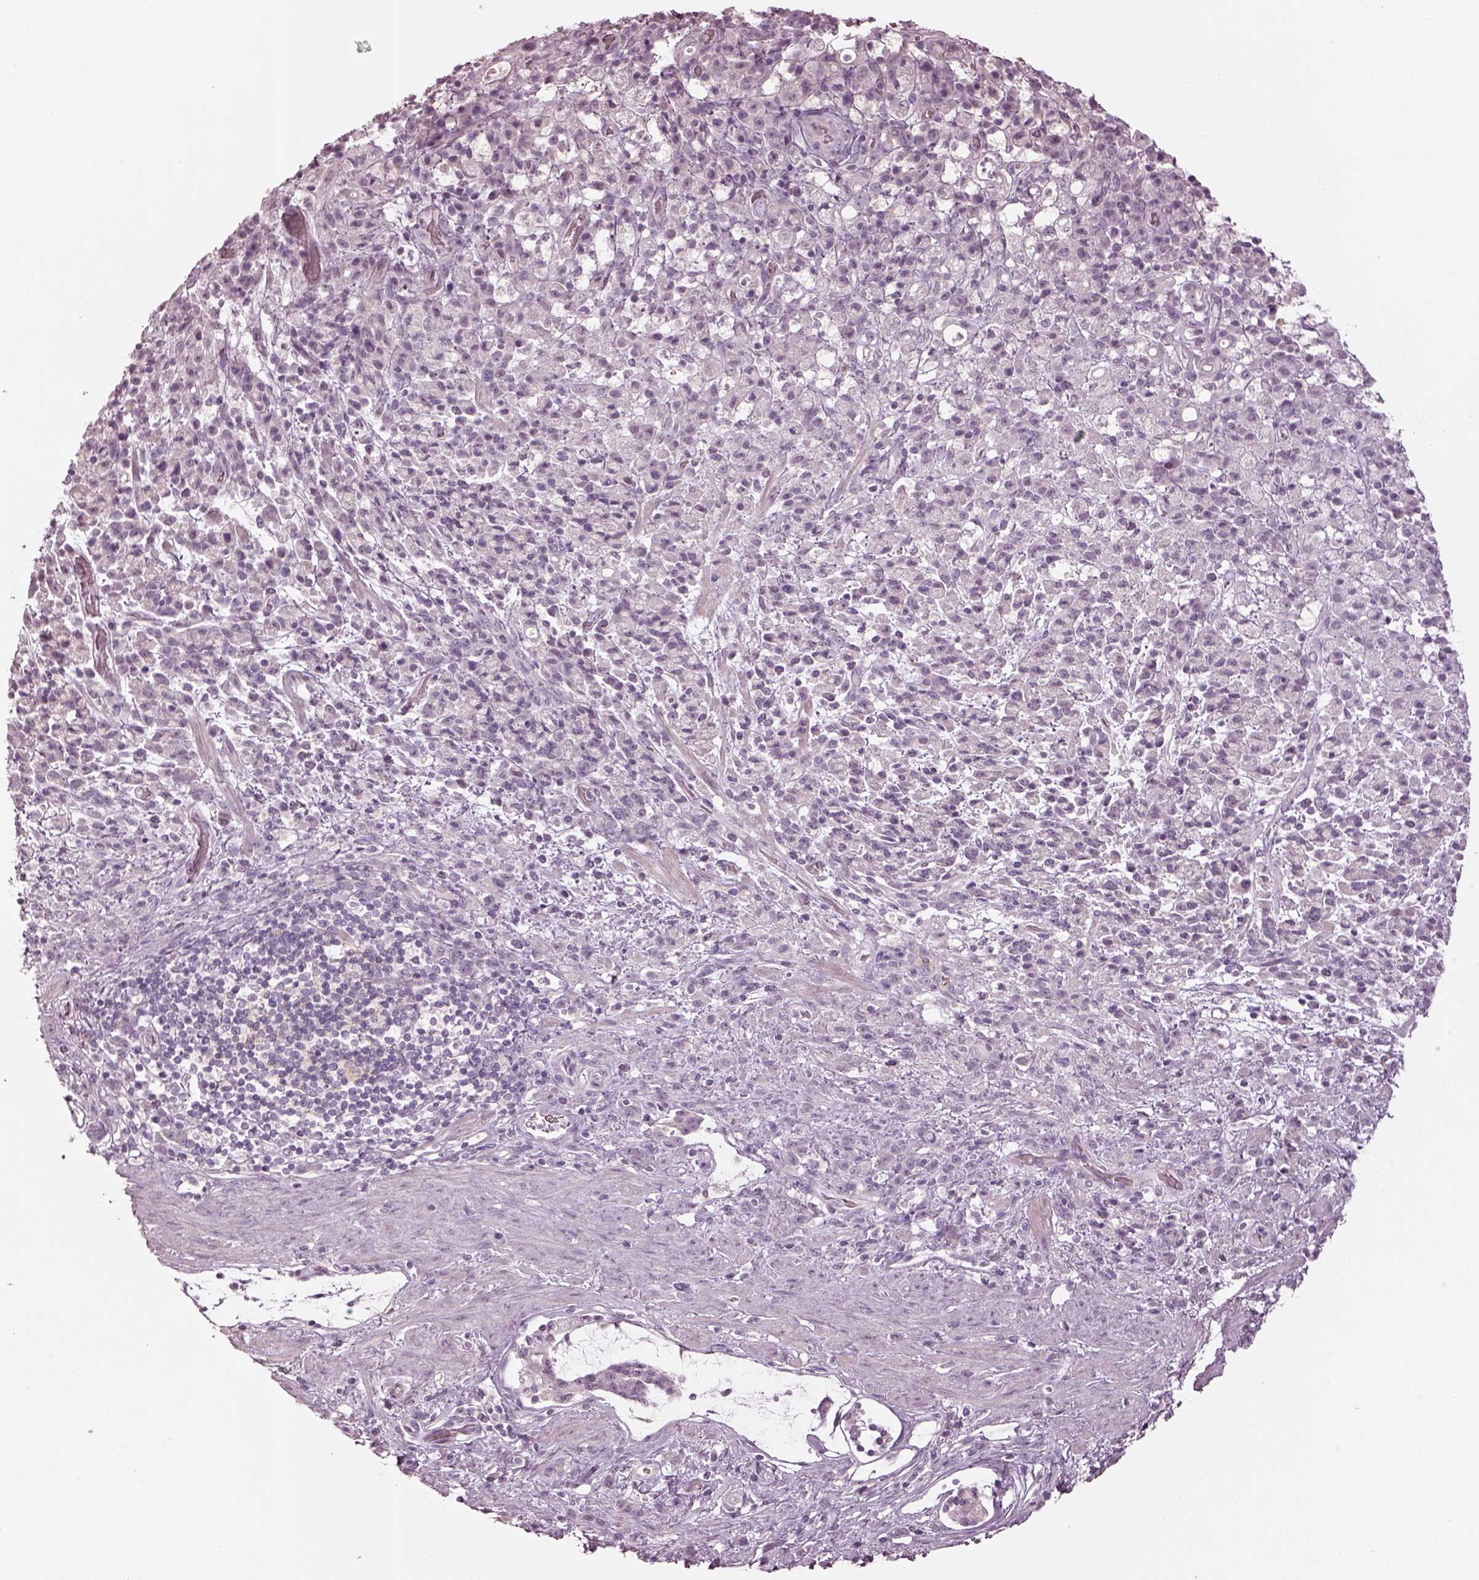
{"staining": {"intensity": "negative", "quantity": "none", "location": "none"}, "tissue": "stomach cancer", "cell_type": "Tumor cells", "image_type": "cancer", "snomed": [{"axis": "morphology", "description": "Adenocarcinoma, NOS"}, {"axis": "topography", "description": "Stomach"}], "caption": "This photomicrograph is of stomach cancer (adenocarcinoma) stained with IHC to label a protein in brown with the nuclei are counter-stained blue. There is no expression in tumor cells.", "gene": "SPATA6L", "patient": {"sex": "female", "age": 60}}